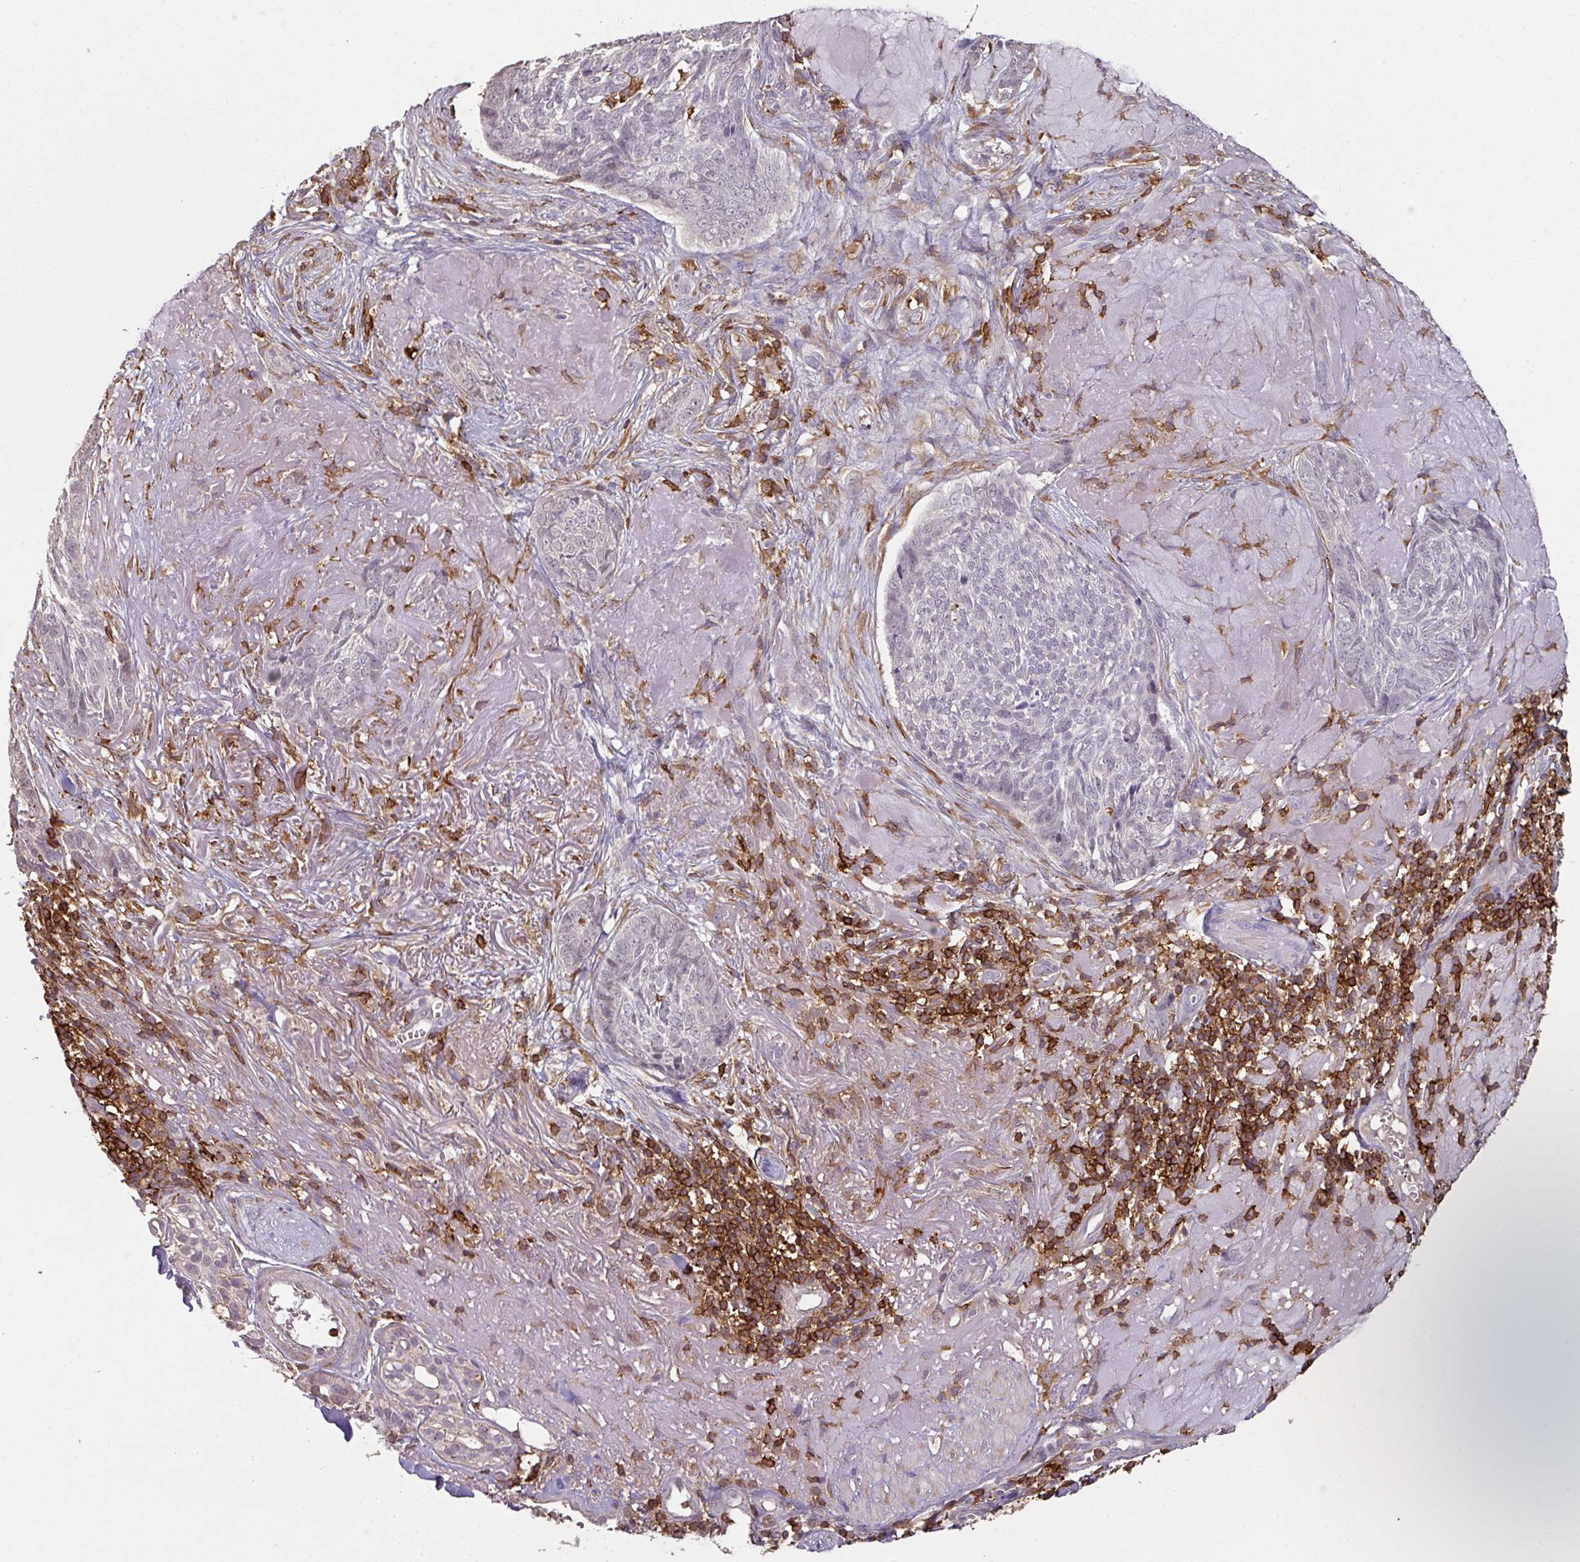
{"staining": {"intensity": "negative", "quantity": "none", "location": "none"}, "tissue": "skin cancer", "cell_type": "Tumor cells", "image_type": "cancer", "snomed": [{"axis": "morphology", "description": "Basal cell carcinoma"}, {"axis": "topography", "description": "Skin"}, {"axis": "topography", "description": "Skin of face"}], "caption": "DAB (3,3'-diaminobenzidine) immunohistochemical staining of human basal cell carcinoma (skin) exhibits no significant expression in tumor cells. (DAB immunohistochemistry (IHC) visualized using brightfield microscopy, high magnification).", "gene": "OLFML2B", "patient": {"sex": "female", "age": 95}}